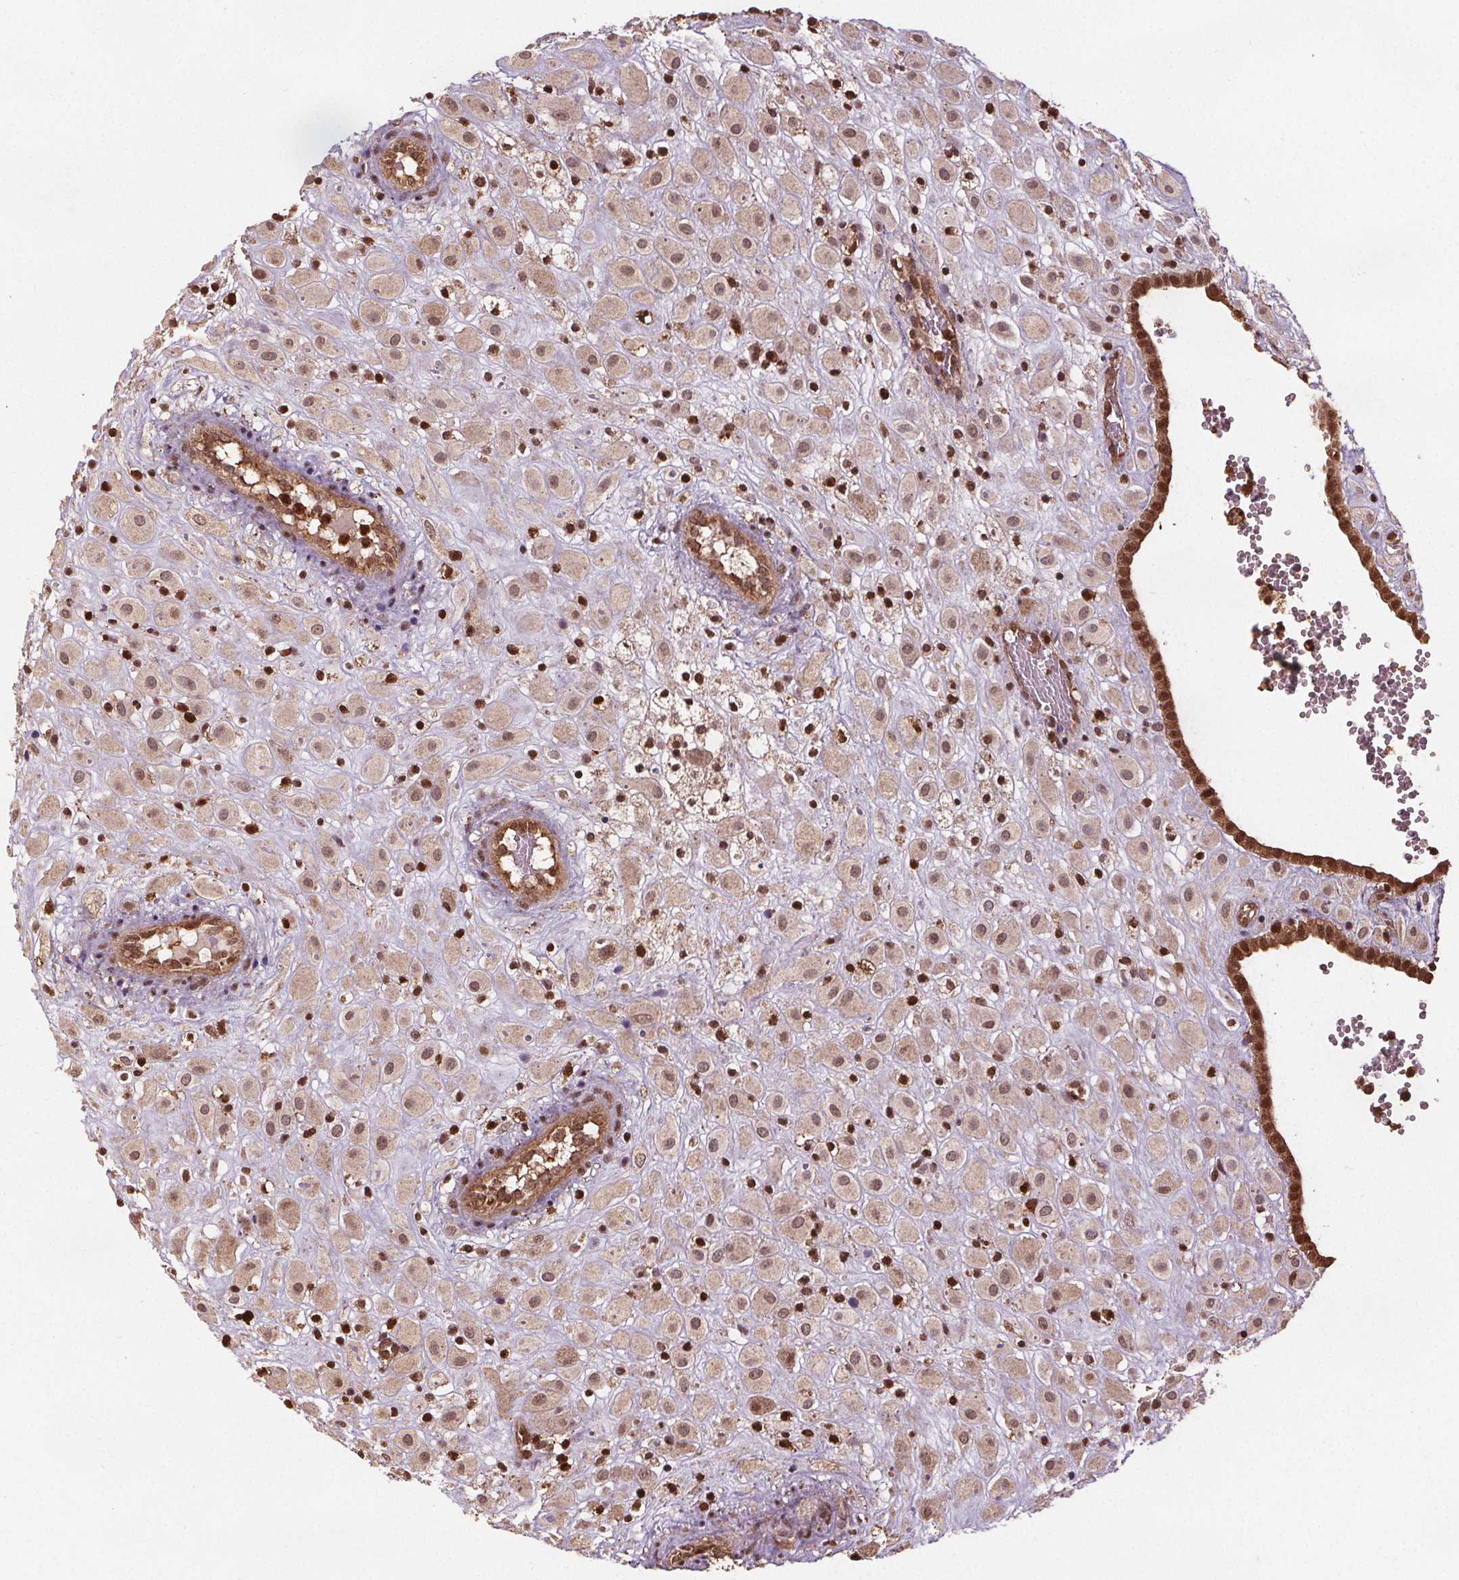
{"staining": {"intensity": "strong", "quantity": "25%-75%", "location": "nuclear"}, "tissue": "placenta", "cell_type": "Decidual cells", "image_type": "normal", "snomed": [{"axis": "morphology", "description": "Normal tissue, NOS"}, {"axis": "topography", "description": "Placenta"}], "caption": "Human placenta stained with a brown dye demonstrates strong nuclear positive staining in about 25%-75% of decidual cells.", "gene": "ENO1", "patient": {"sex": "female", "age": 24}}